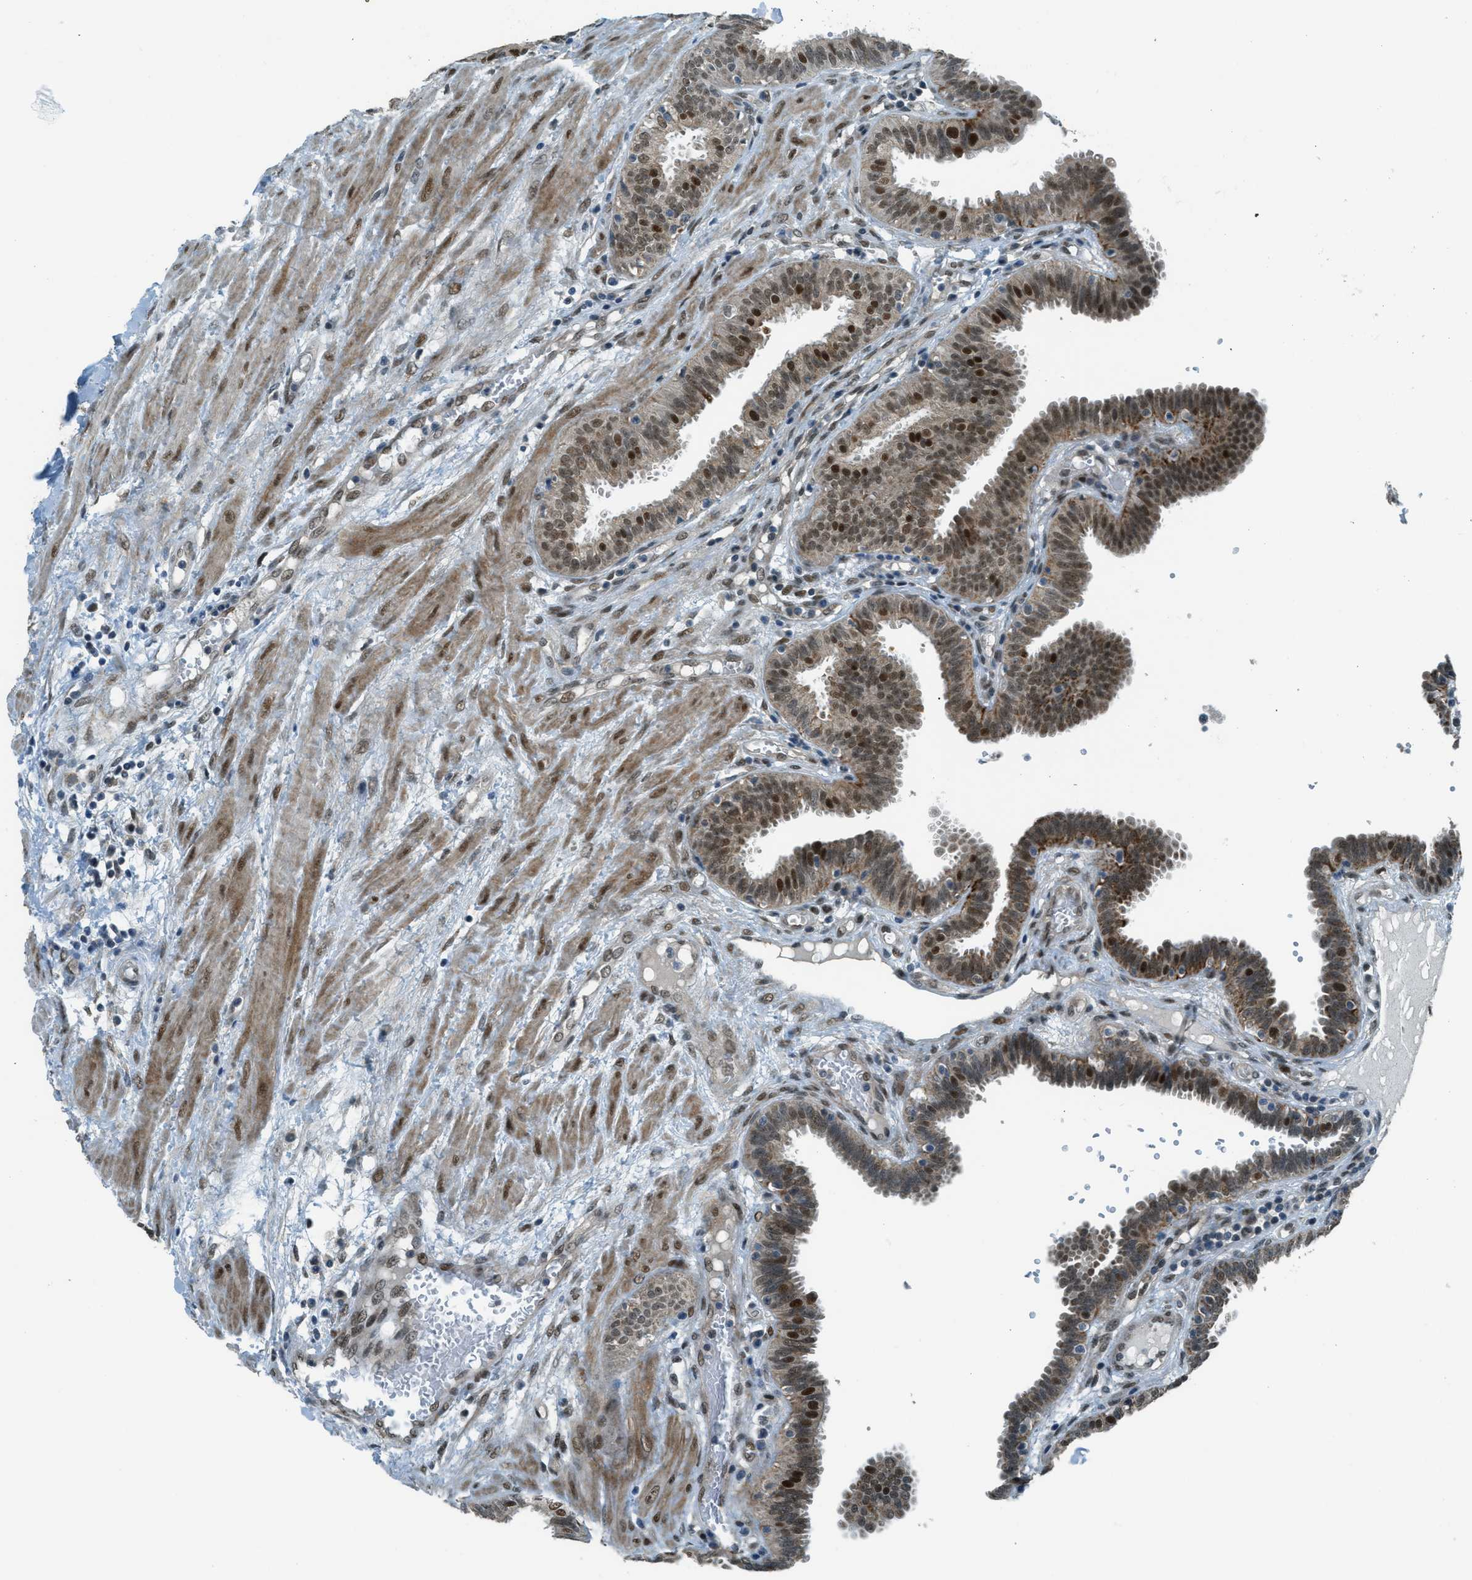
{"staining": {"intensity": "moderate", "quantity": ">75%", "location": "cytoplasmic/membranous,nuclear"}, "tissue": "fallopian tube", "cell_type": "Glandular cells", "image_type": "normal", "snomed": [{"axis": "morphology", "description": "Normal tissue, NOS"}, {"axis": "topography", "description": "Fallopian tube"}], "caption": "Brown immunohistochemical staining in normal fallopian tube shows moderate cytoplasmic/membranous,nuclear positivity in approximately >75% of glandular cells.", "gene": "NPEPL1", "patient": {"sex": "female", "age": 32}}